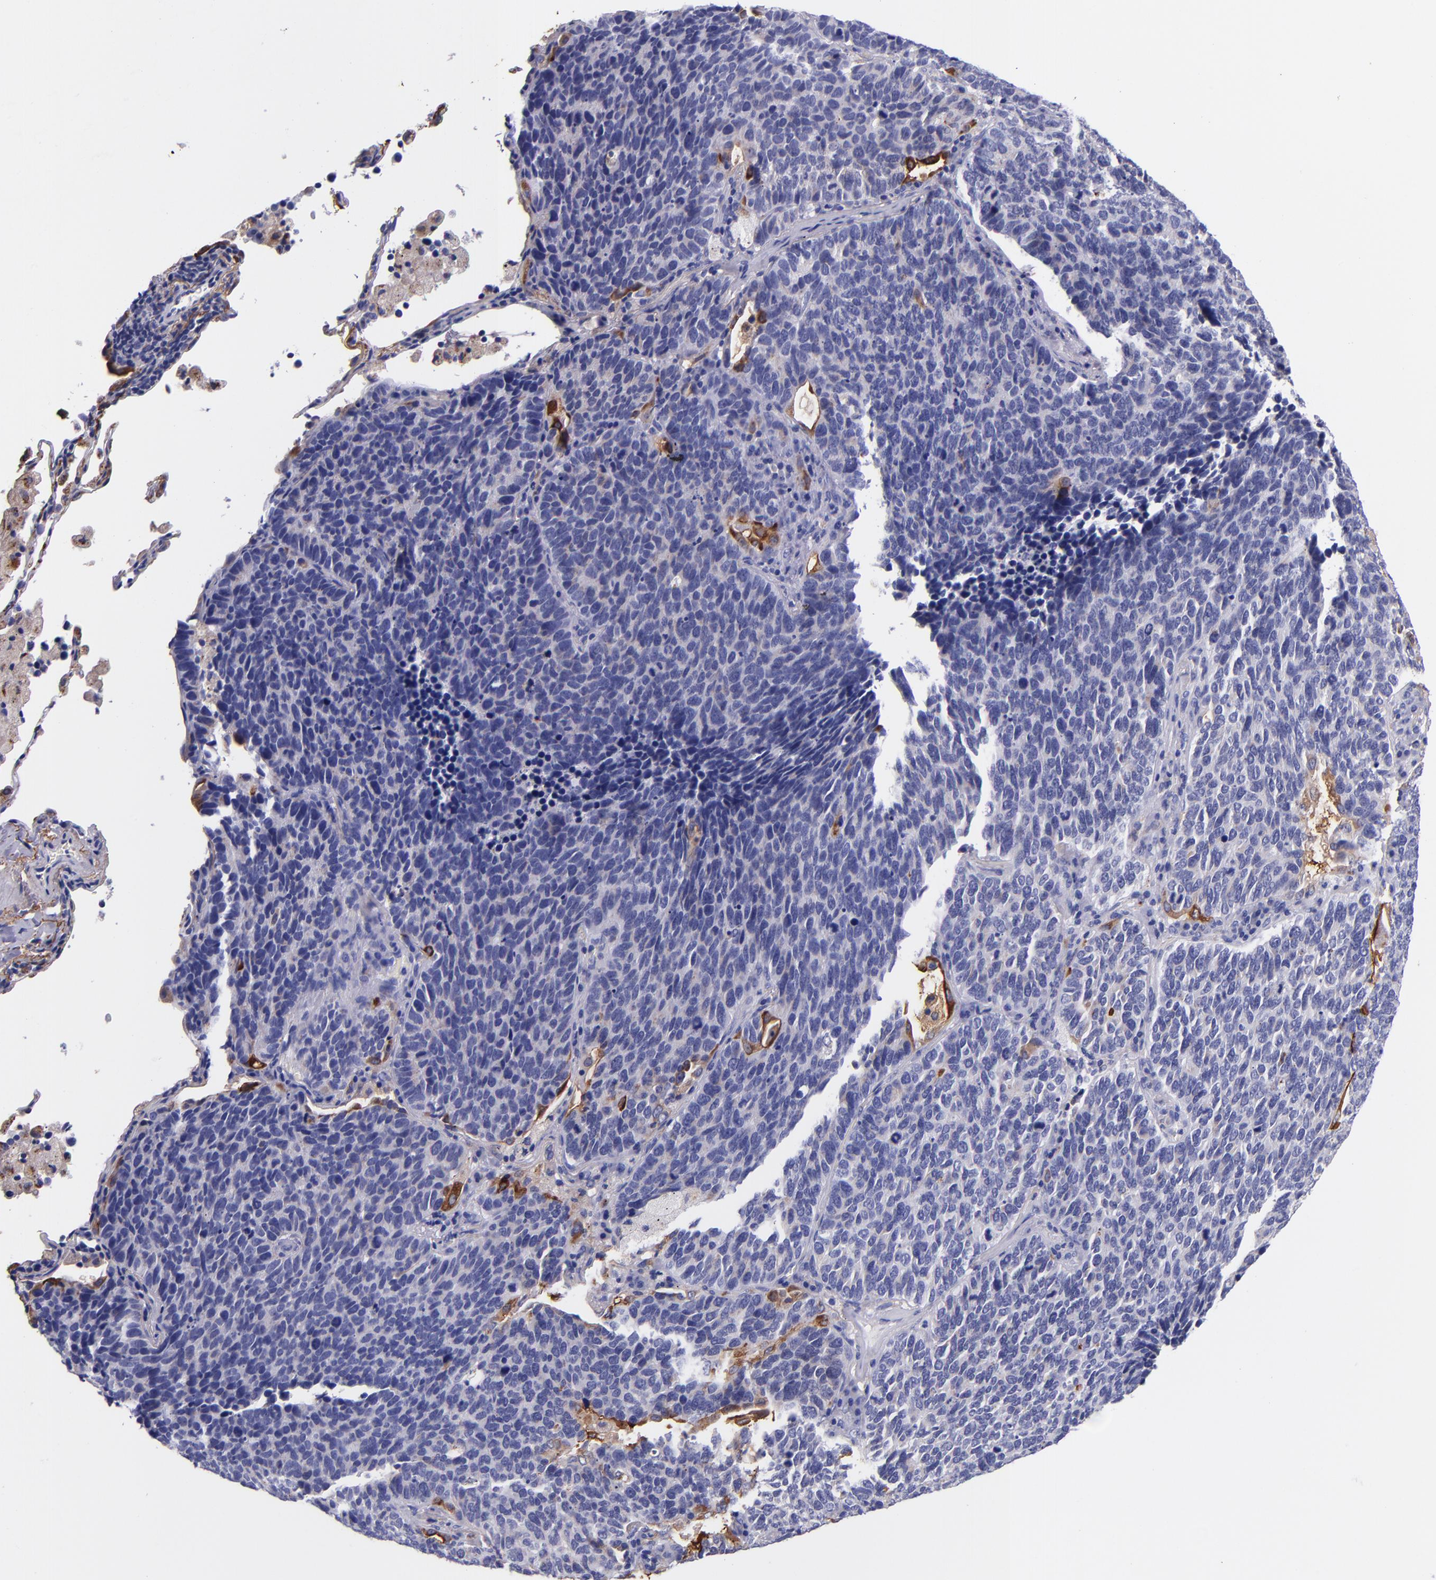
{"staining": {"intensity": "moderate", "quantity": "<25%", "location": "cytoplasmic/membranous"}, "tissue": "lung cancer", "cell_type": "Tumor cells", "image_type": "cancer", "snomed": [{"axis": "morphology", "description": "Neoplasm, malignant, NOS"}, {"axis": "topography", "description": "Lung"}], "caption": "Tumor cells reveal moderate cytoplasmic/membranous staining in approximately <25% of cells in malignant neoplasm (lung).", "gene": "IVL", "patient": {"sex": "female", "age": 75}}